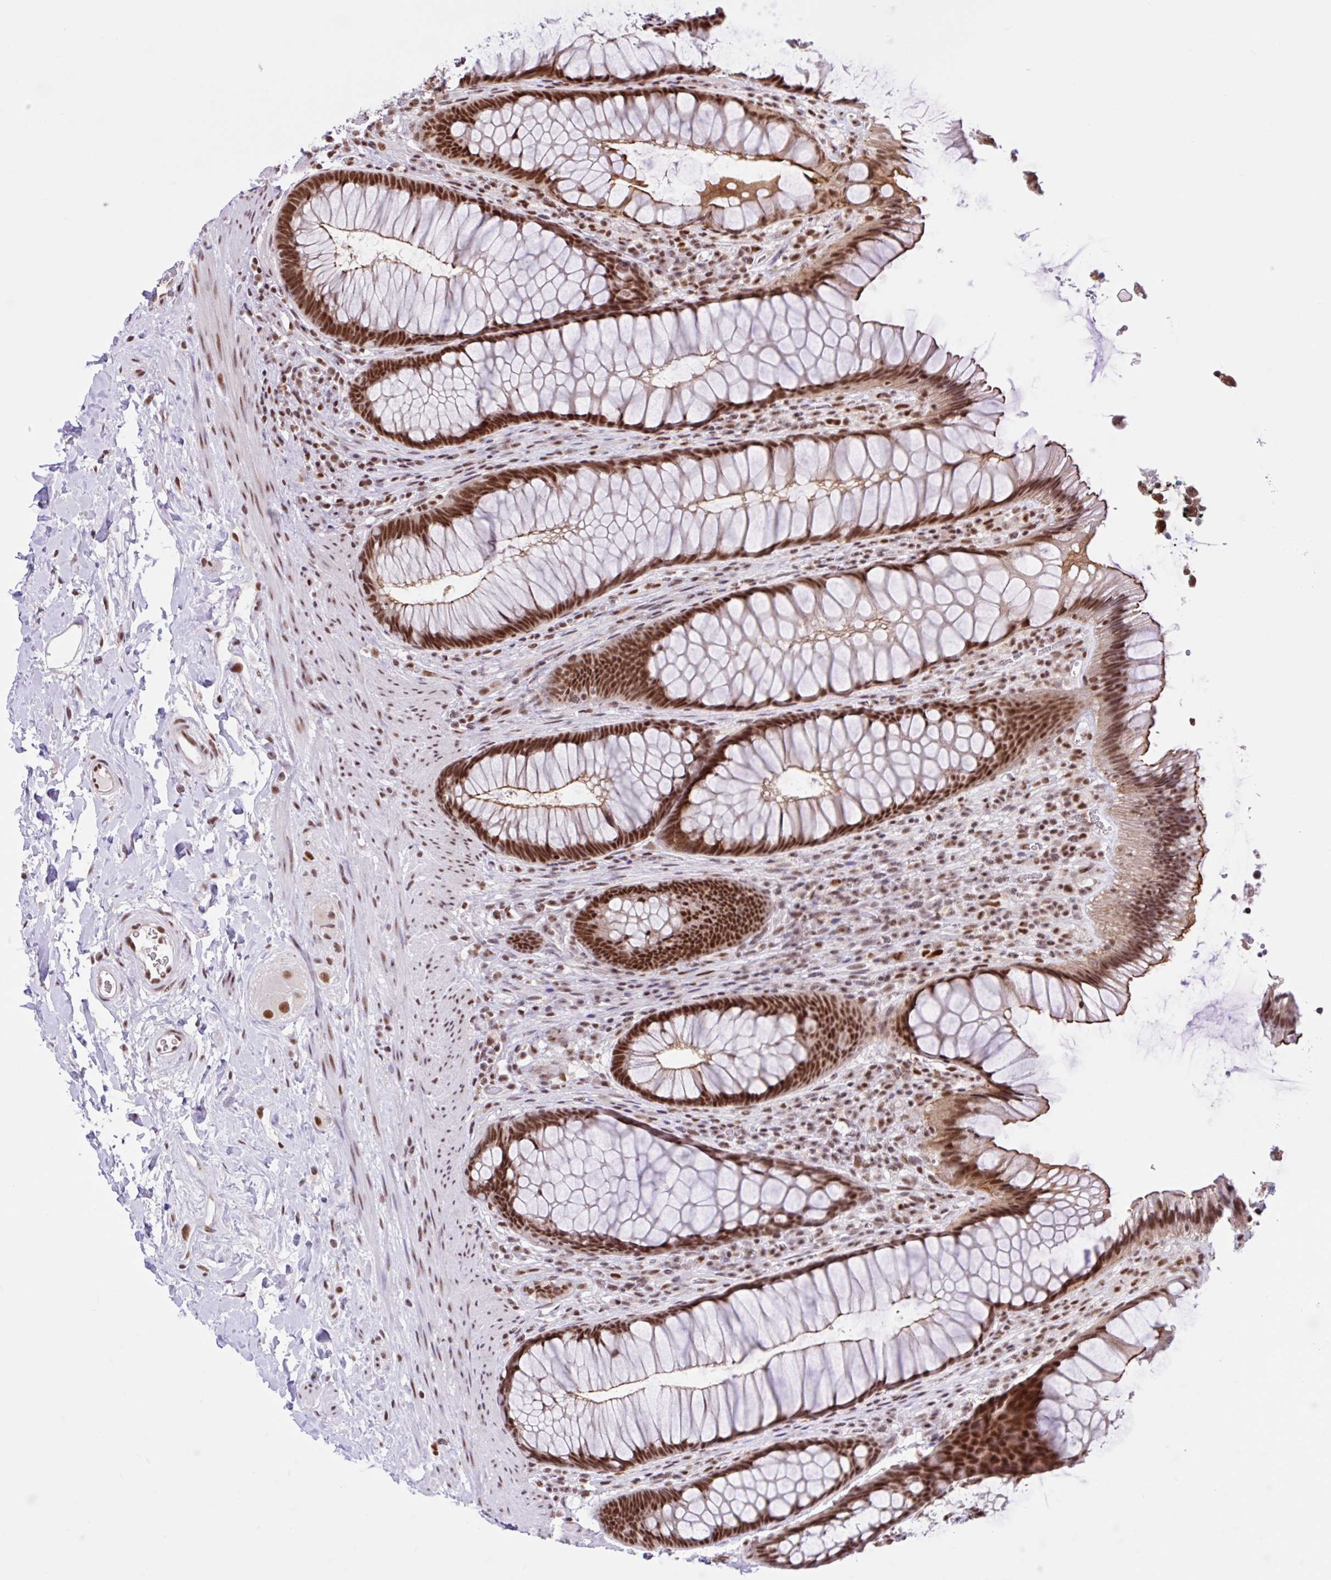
{"staining": {"intensity": "strong", "quantity": ">75%", "location": "cytoplasmic/membranous,nuclear"}, "tissue": "rectum", "cell_type": "Glandular cells", "image_type": "normal", "snomed": [{"axis": "morphology", "description": "Normal tissue, NOS"}, {"axis": "topography", "description": "Rectum"}], "caption": "Protein staining exhibits strong cytoplasmic/membranous,nuclear expression in about >75% of glandular cells in benign rectum.", "gene": "CCDC12", "patient": {"sex": "male", "age": 53}}